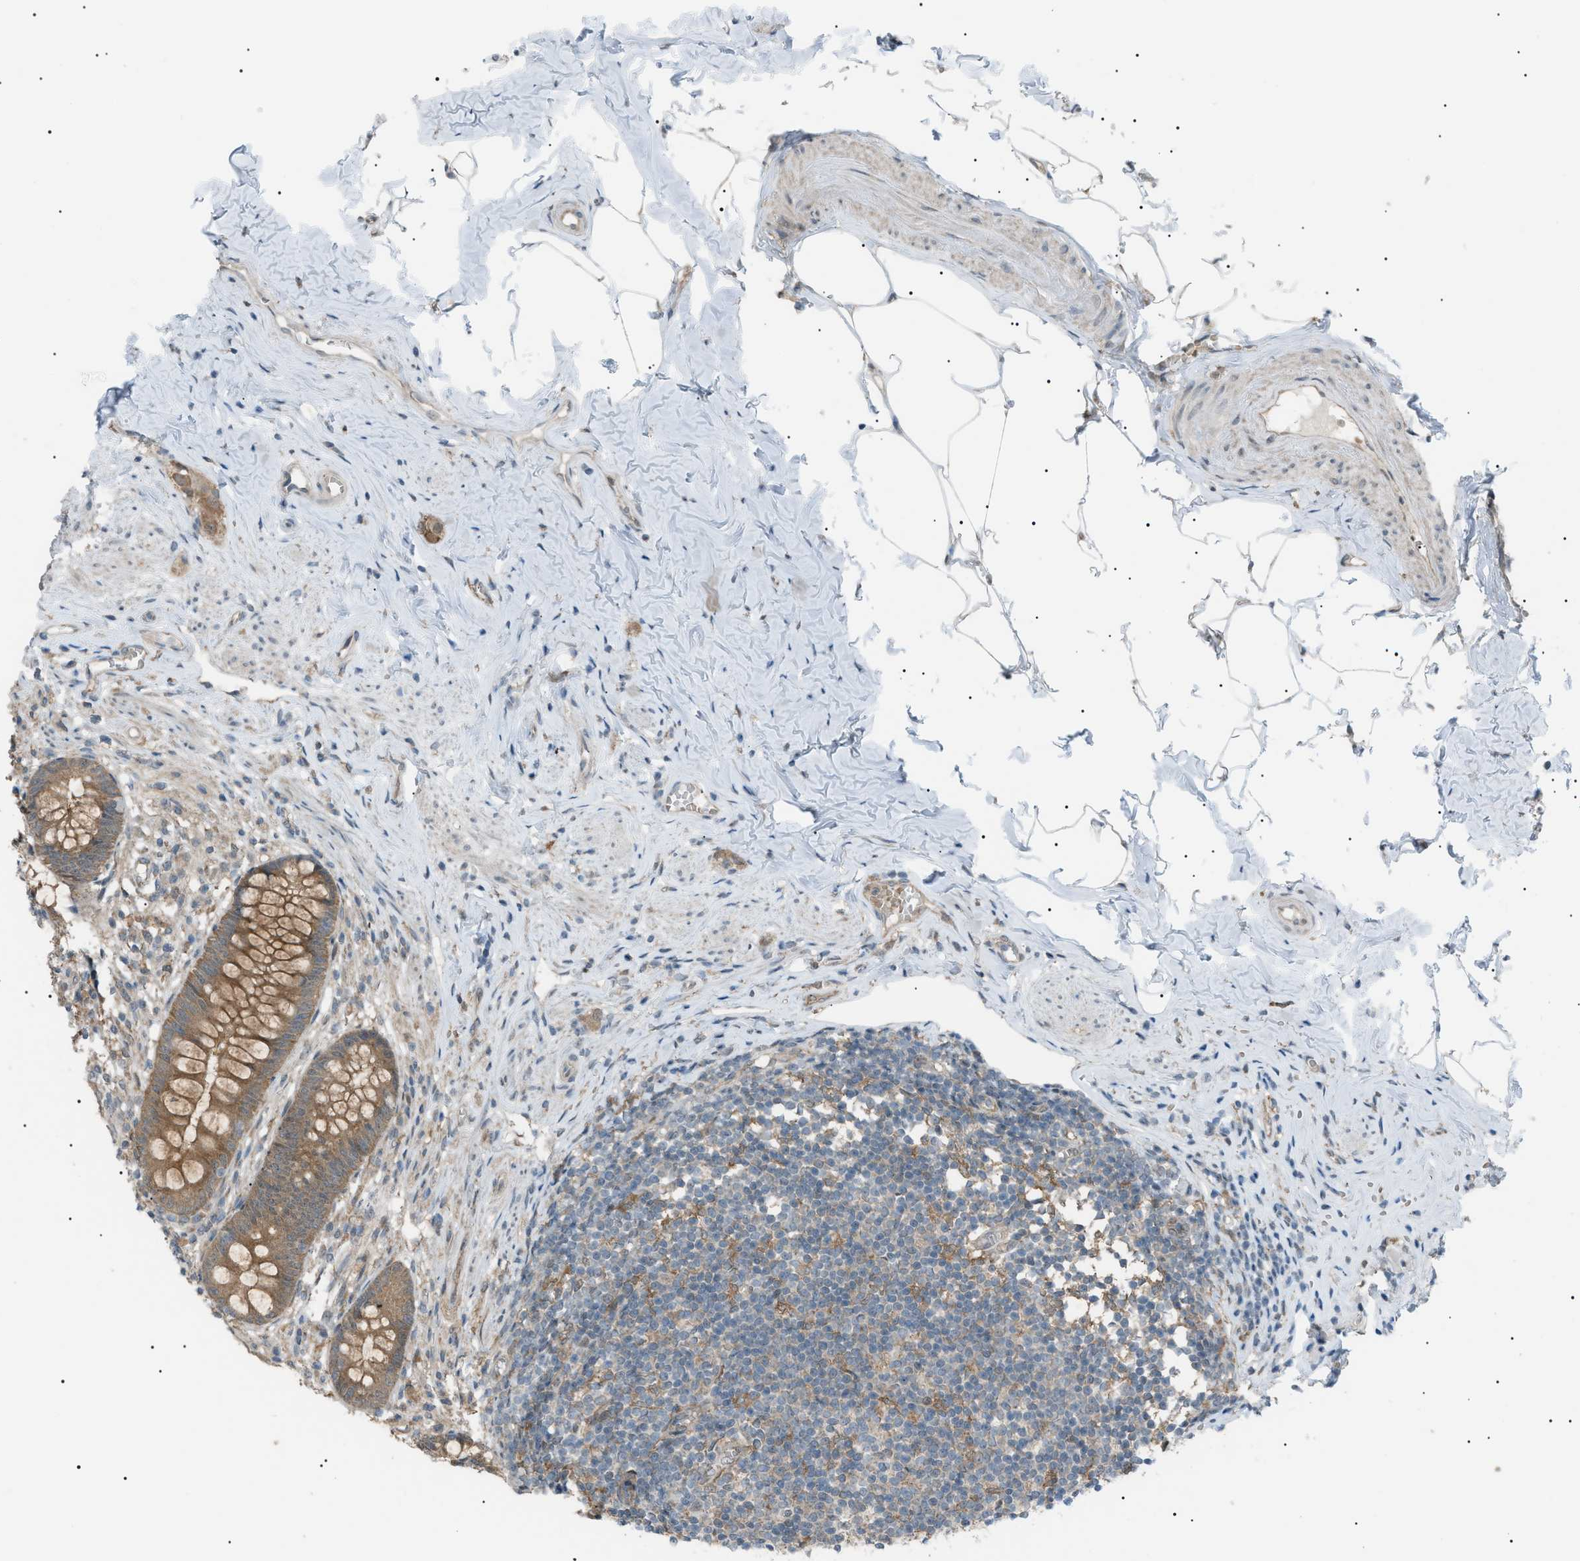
{"staining": {"intensity": "moderate", "quantity": ">75%", "location": "cytoplasmic/membranous"}, "tissue": "appendix", "cell_type": "Glandular cells", "image_type": "normal", "snomed": [{"axis": "morphology", "description": "Normal tissue, NOS"}, {"axis": "topography", "description": "Appendix"}], "caption": "This image exhibits immunohistochemistry staining of normal human appendix, with medium moderate cytoplasmic/membranous staining in approximately >75% of glandular cells.", "gene": "LPIN2", "patient": {"sex": "male", "age": 56}}